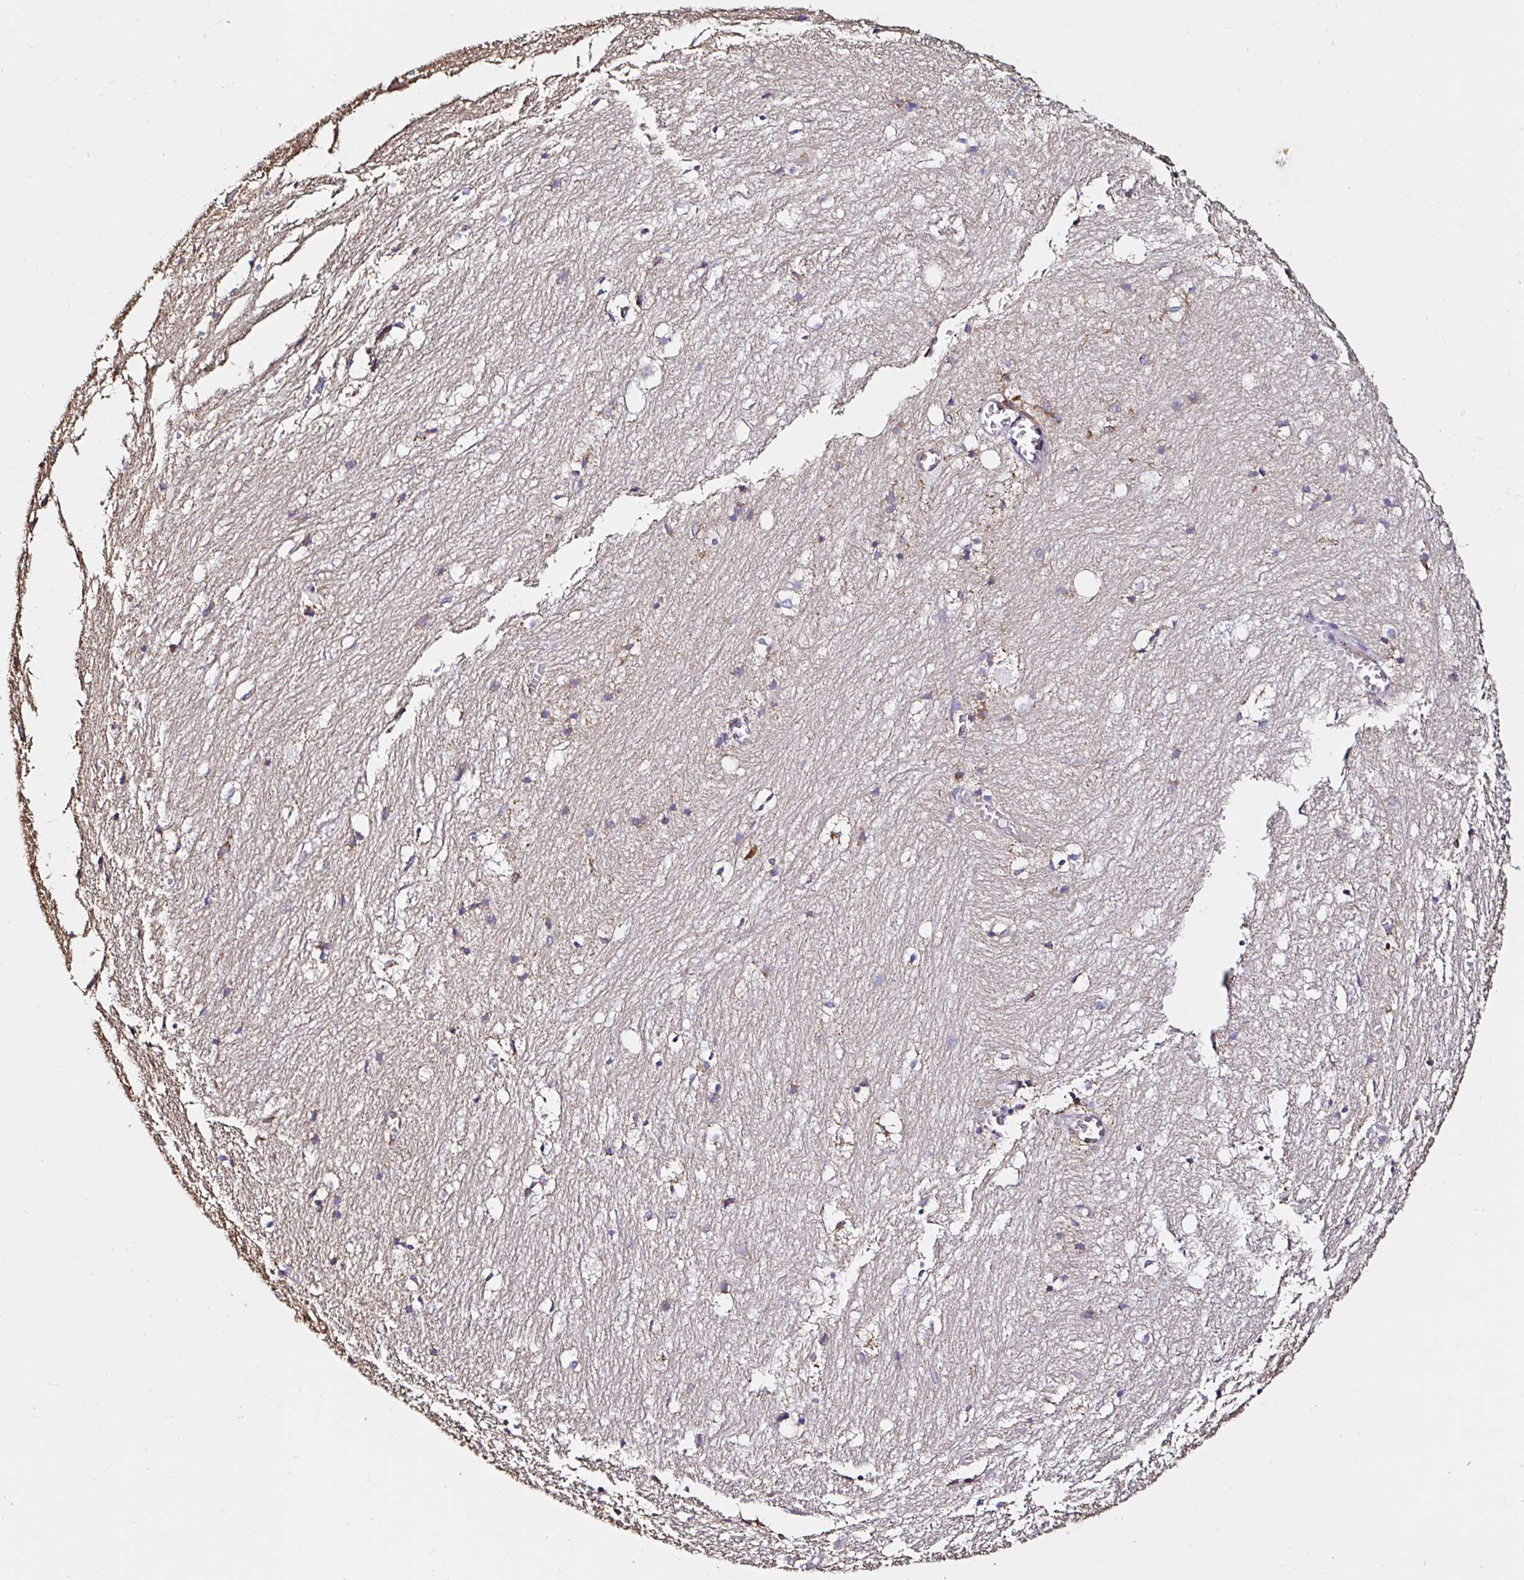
{"staining": {"intensity": "negative", "quantity": "none", "location": "none"}, "tissue": "hippocampus", "cell_type": "Glial cells", "image_type": "normal", "snomed": [{"axis": "morphology", "description": "Normal tissue, NOS"}, {"axis": "topography", "description": "Hippocampus"}], "caption": "Glial cells show no significant protein staining in unremarkable hippocampus. (Stains: DAB immunohistochemistry (IHC) with hematoxylin counter stain, Microscopy: brightfield microscopy at high magnification).", "gene": "MSR1", "patient": {"sex": "female", "age": 52}}